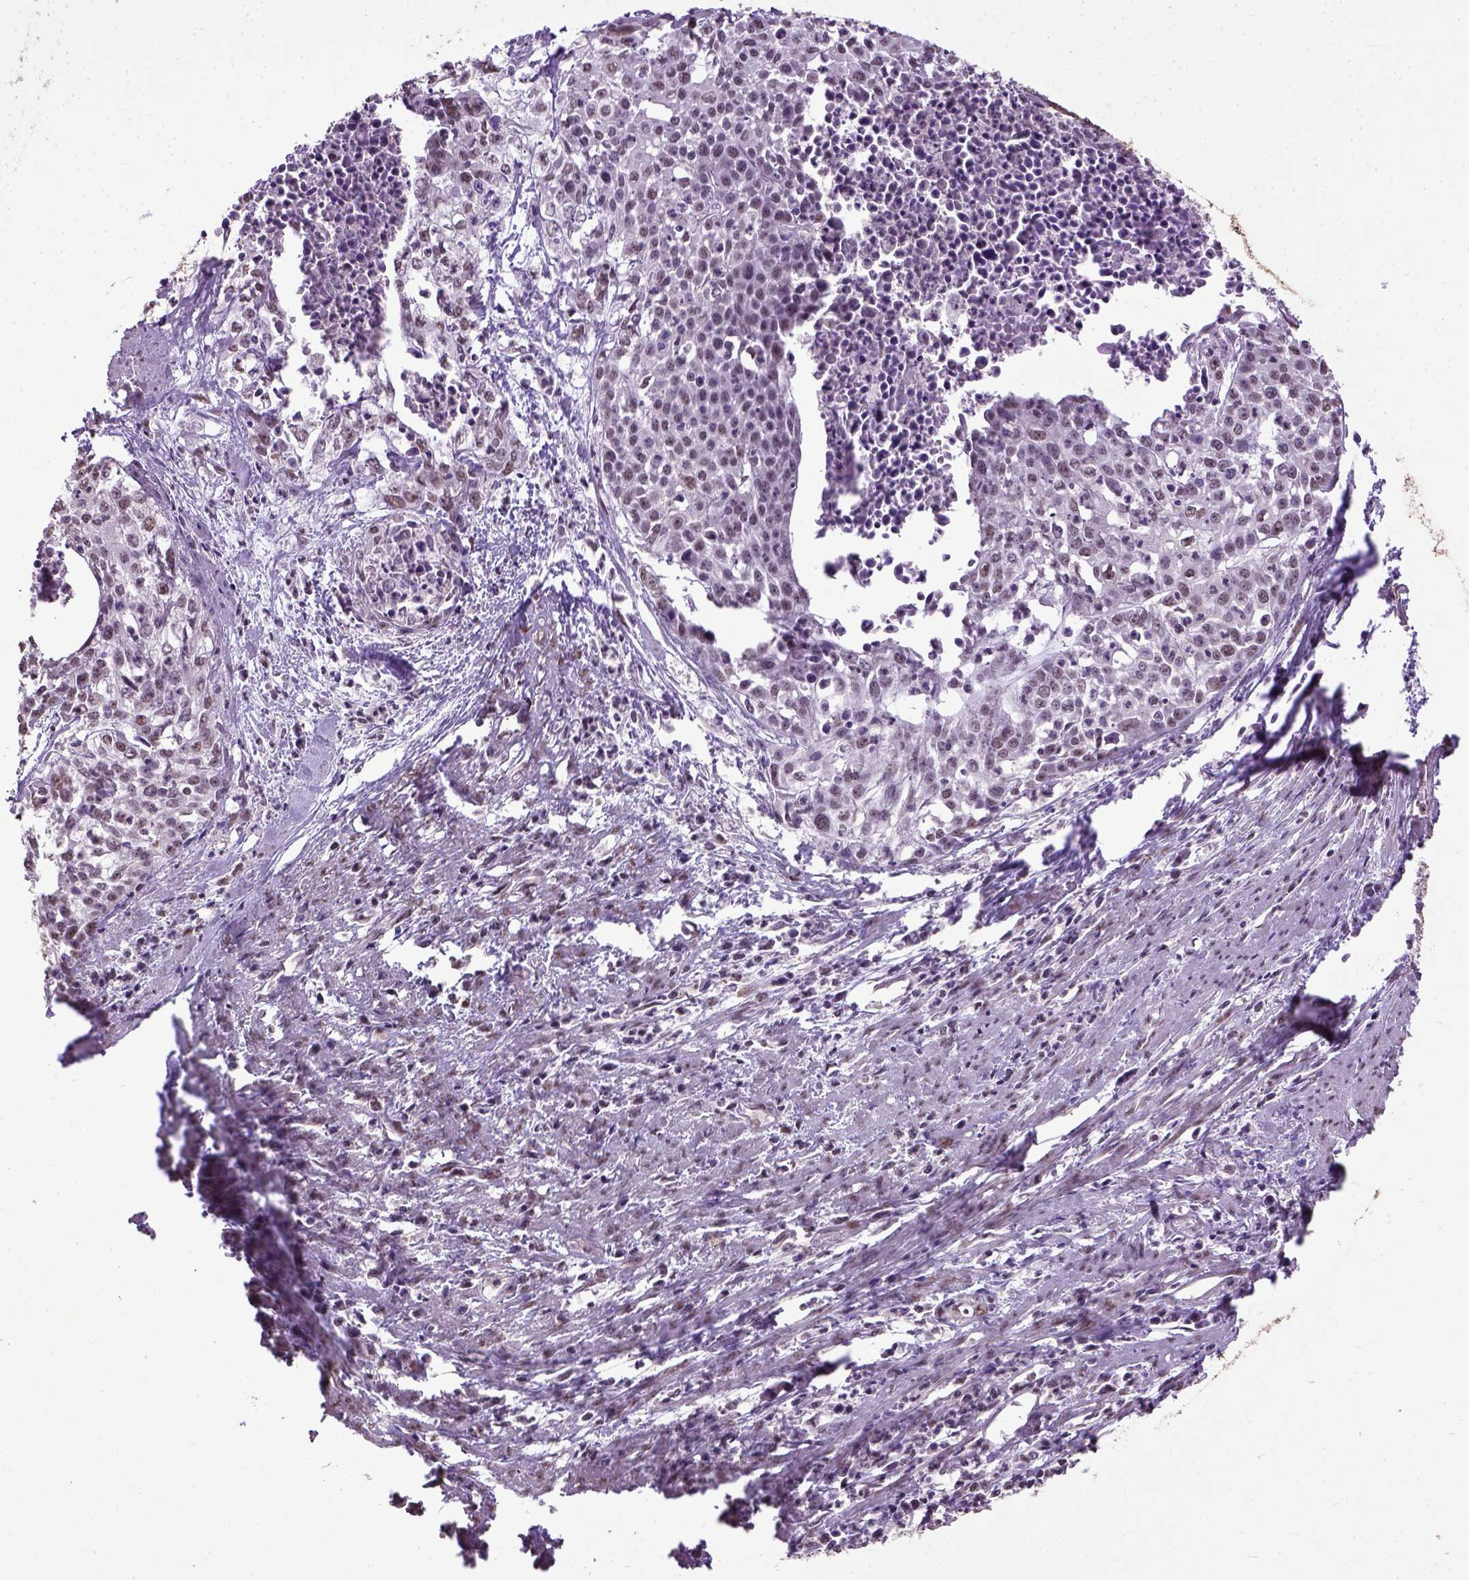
{"staining": {"intensity": "moderate", "quantity": ">75%", "location": "nuclear"}, "tissue": "cervical cancer", "cell_type": "Tumor cells", "image_type": "cancer", "snomed": [{"axis": "morphology", "description": "Squamous cell carcinoma, NOS"}, {"axis": "topography", "description": "Cervix"}], "caption": "IHC image of neoplastic tissue: human cervical cancer stained using immunohistochemistry (IHC) exhibits medium levels of moderate protein expression localized specifically in the nuclear of tumor cells, appearing as a nuclear brown color.", "gene": "UBA3", "patient": {"sex": "female", "age": 39}}